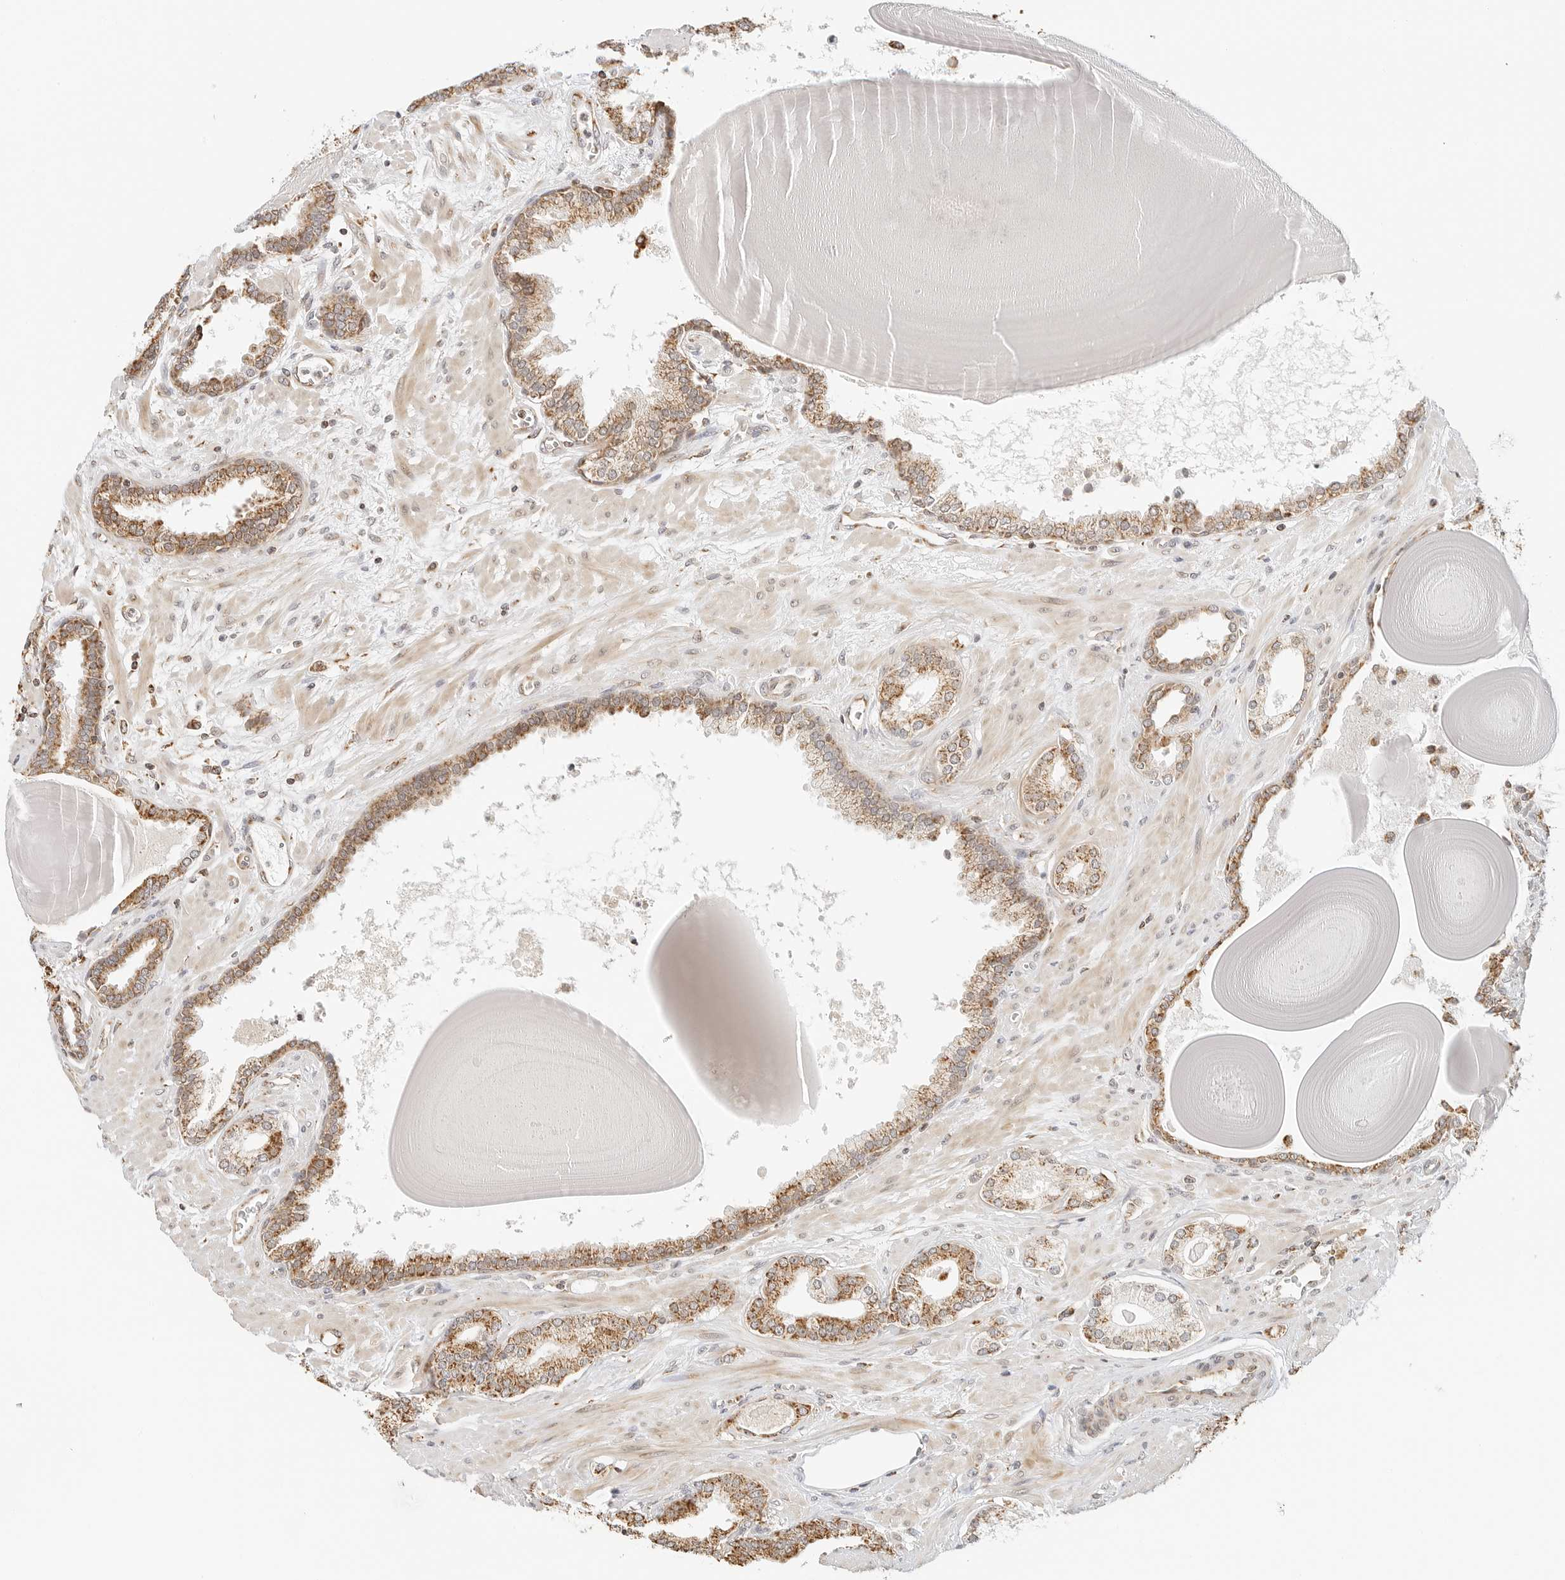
{"staining": {"intensity": "moderate", "quantity": ">75%", "location": "cytoplasmic/membranous"}, "tissue": "prostate cancer", "cell_type": "Tumor cells", "image_type": "cancer", "snomed": [{"axis": "morphology", "description": "Adenocarcinoma, Low grade"}, {"axis": "topography", "description": "Prostate"}], "caption": "Protein analysis of prostate cancer tissue displays moderate cytoplasmic/membranous positivity in approximately >75% of tumor cells. Using DAB (3,3'-diaminobenzidine) (brown) and hematoxylin (blue) stains, captured at high magnification using brightfield microscopy.", "gene": "ATL1", "patient": {"sex": "male", "age": 70}}